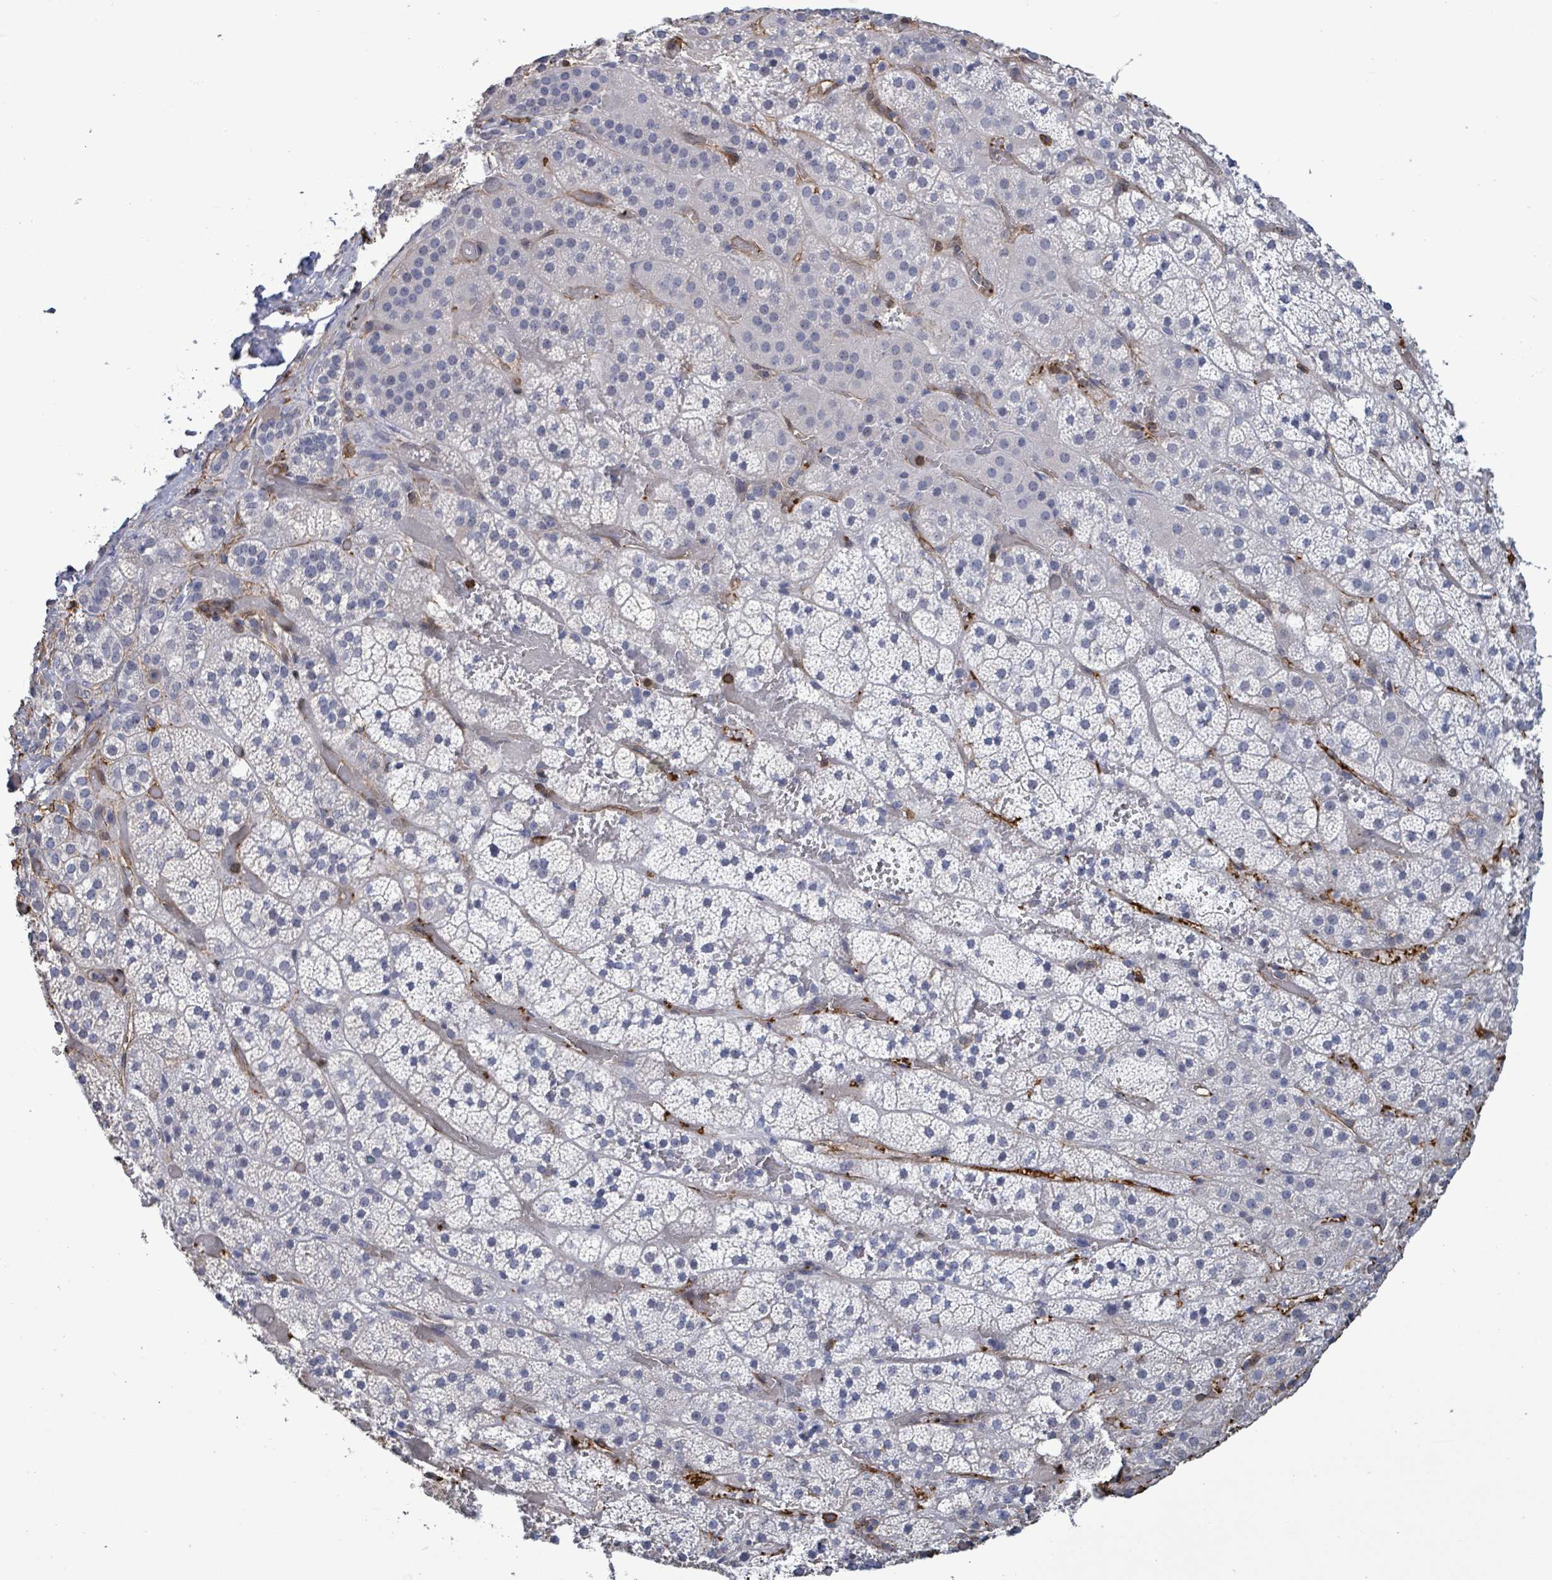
{"staining": {"intensity": "negative", "quantity": "none", "location": "none"}, "tissue": "adrenal gland", "cell_type": "Glandular cells", "image_type": "normal", "snomed": [{"axis": "morphology", "description": "Normal tissue, NOS"}, {"axis": "topography", "description": "Adrenal gland"}], "caption": "Immunohistochemical staining of normal human adrenal gland reveals no significant staining in glandular cells. (DAB (3,3'-diaminobenzidine) immunohistochemistry (IHC), high magnification).", "gene": "PRKRIP1", "patient": {"sex": "male", "age": 57}}